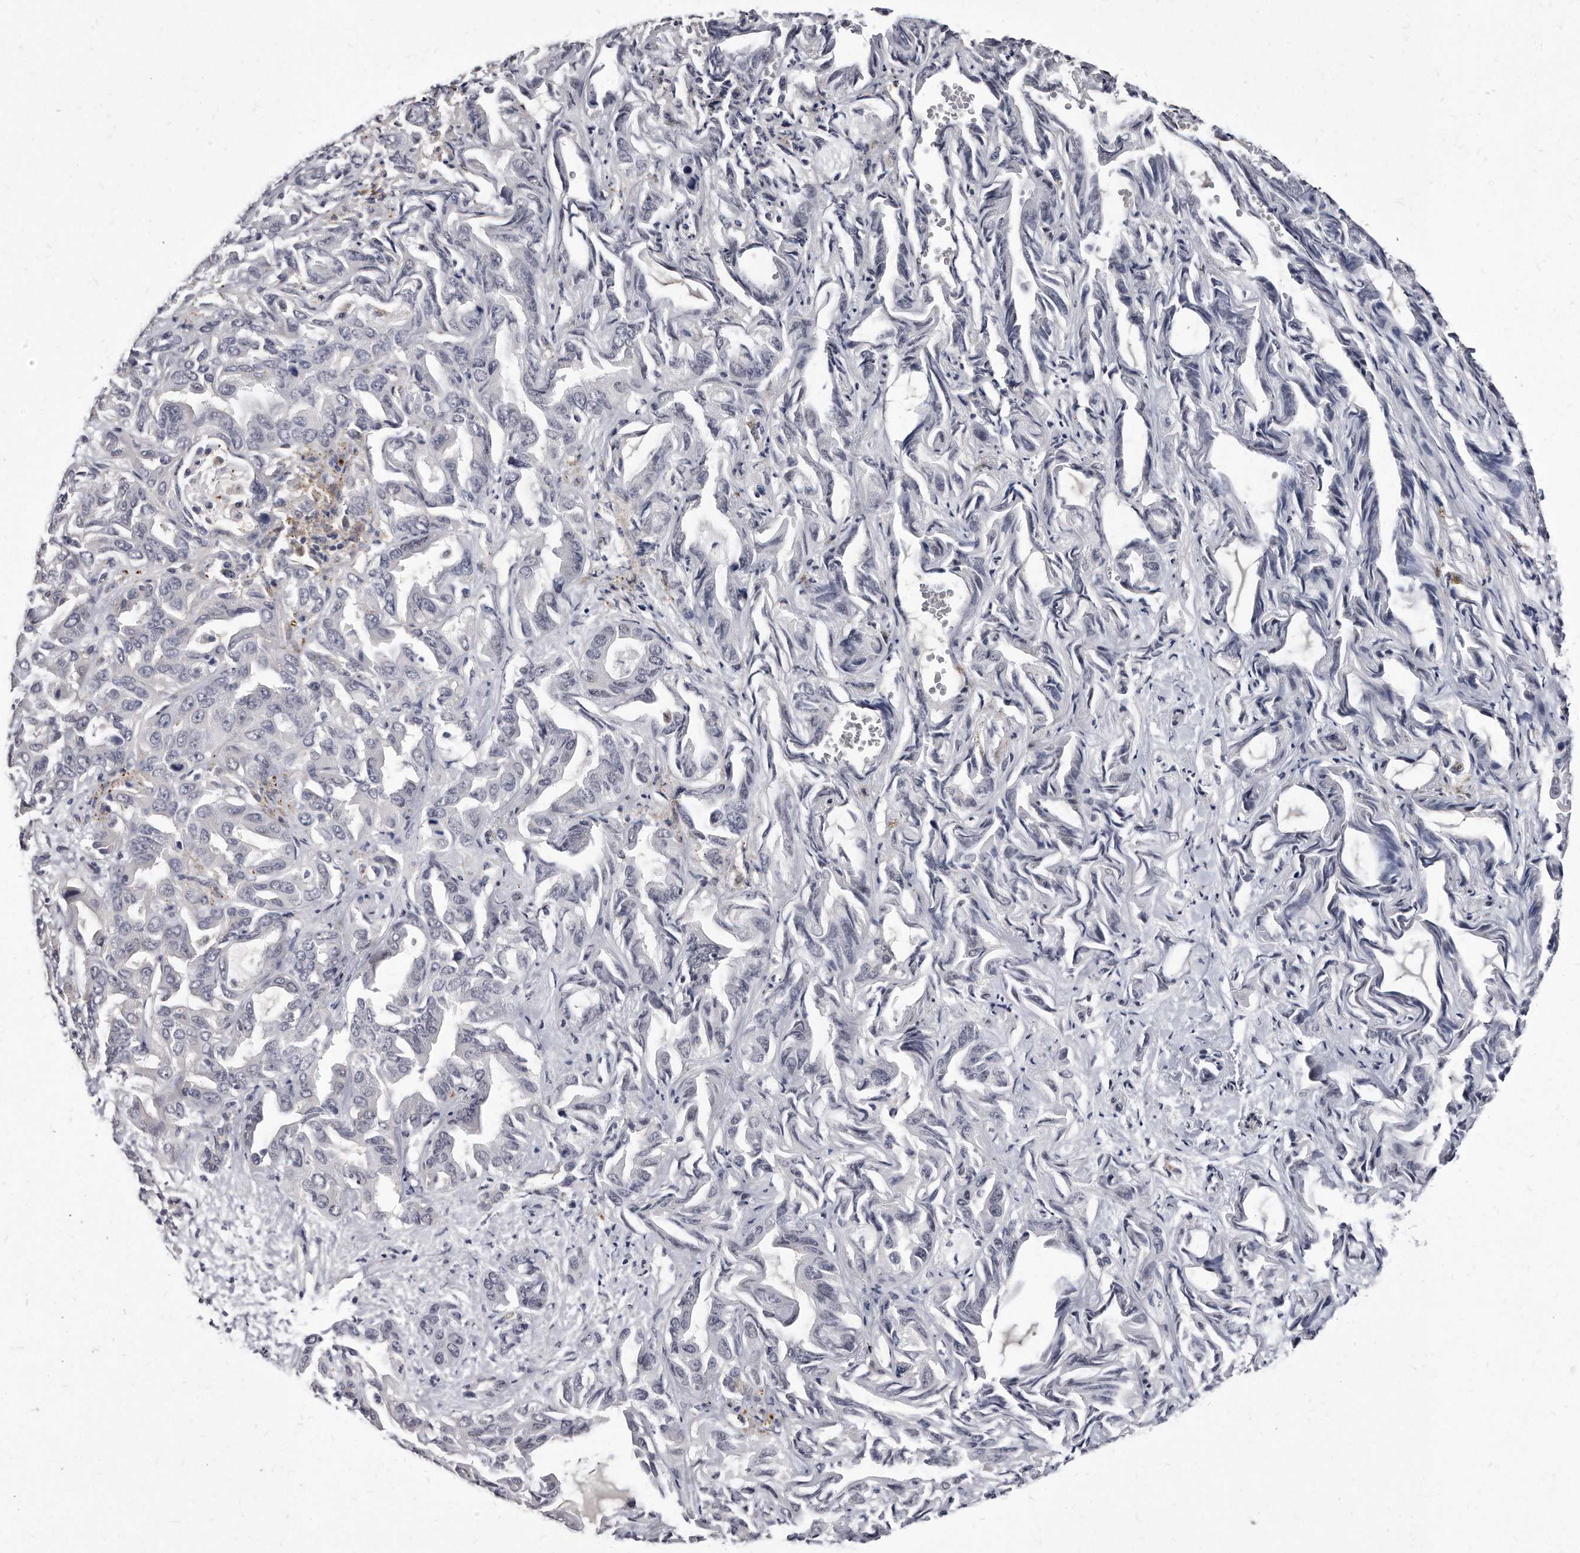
{"staining": {"intensity": "negative", "quantity": "none", "location": "none"}, "tissue": "liver cancer", "cell_type": "Tumor cells", "image_type": "cancer", "snomed": [{"axis": "morphology", "description": "Cholangiocarcinoma"}, {"axis": "topography", "description": "Liver"}], "caption": "Human cholangiocarcinoma (liver) stained for a protein using immunohistochemistry exhibits no expression in tumor cells.", "gene": "KLHDC3", "patient": {"sex": "female", "age": 52}}